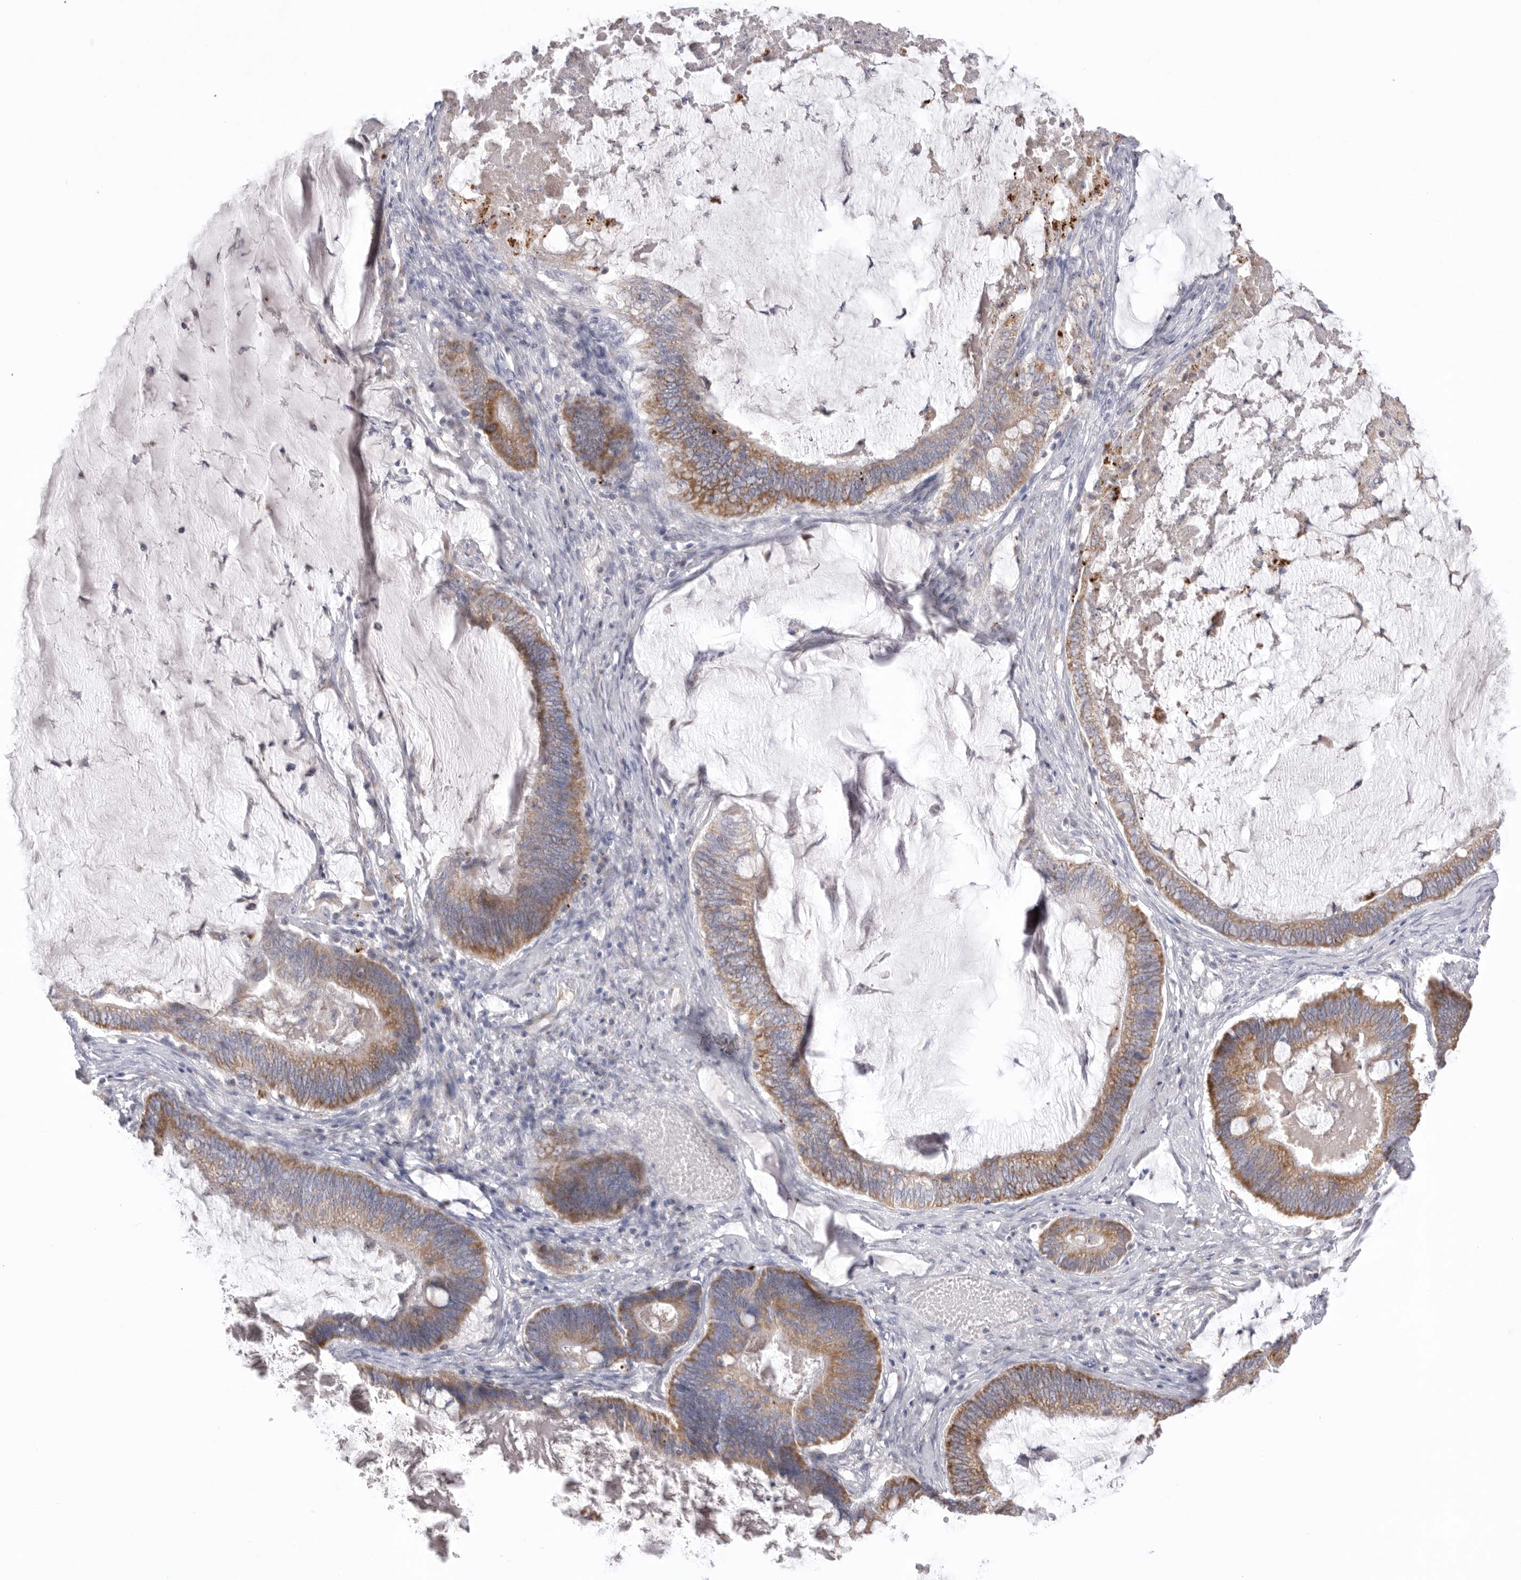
{"staining": {"intensity": "moderate", "quantity": ">75%", "location": "cytoplasmic/membranous"}, "tissue": "ovarian cancer", "cell_type": "Tumor cells", "image_type": "cancer", "snomed": [{"axis": "morphology", "description": "Cystadenocarcinoma, mucinous, NOS"}, {"axis": "topography", "description": "Ovary"}], "caption": "An immunohistochemistry (IHC) photomicrograph of tumor tissue is shown. Protein staining in brown labels moderate cytoplasmic/membranous positivity in ovarian cancer within tumor cells.", "gene": "VDAC3", "patient": {"sex": "female", "age": 61}}